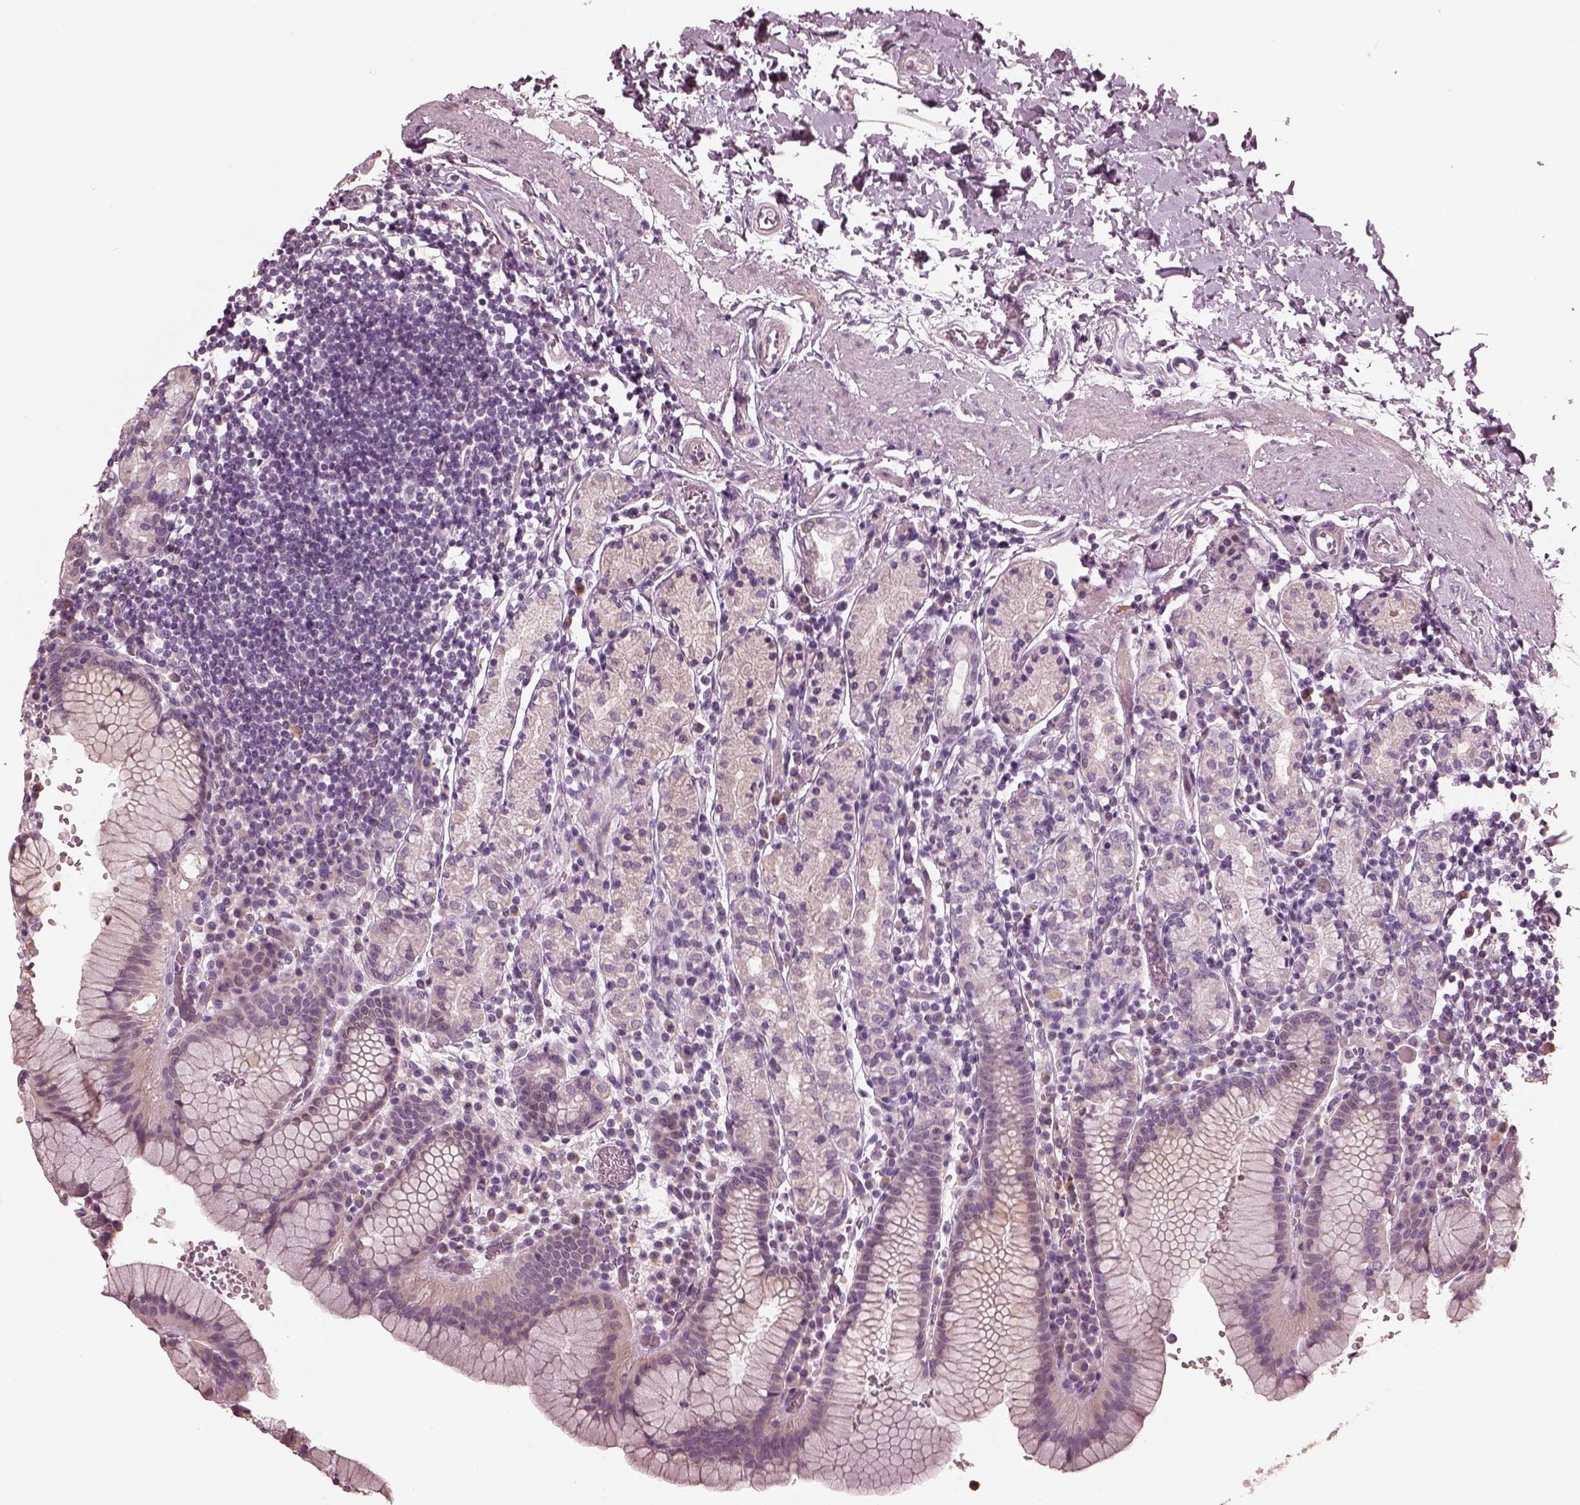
{"staining": {"intensity": "negative", "quantity": "none", "location": "none"}, "tissue": "stomach", "cell_type": "Glandular cells", "image_type": "normal", "snomed": [{"axis": "morphology", "description": "Normal tissue, NOS"}, {"axis": "topography", "description": "Stomach, upper"}, {"axis": "topography", "description": "Stomach"}], "caption": "A histopathology image of stomach stained for a protein exhibits no brown staining in glandular cells. (Brightfield microscopy of DAB (3,3'-diaminobenzidine) immunohistochemistry (IHC) at high magnification).", "gene": "OPTC", "patient": {"sex": "male", "age": 62}}